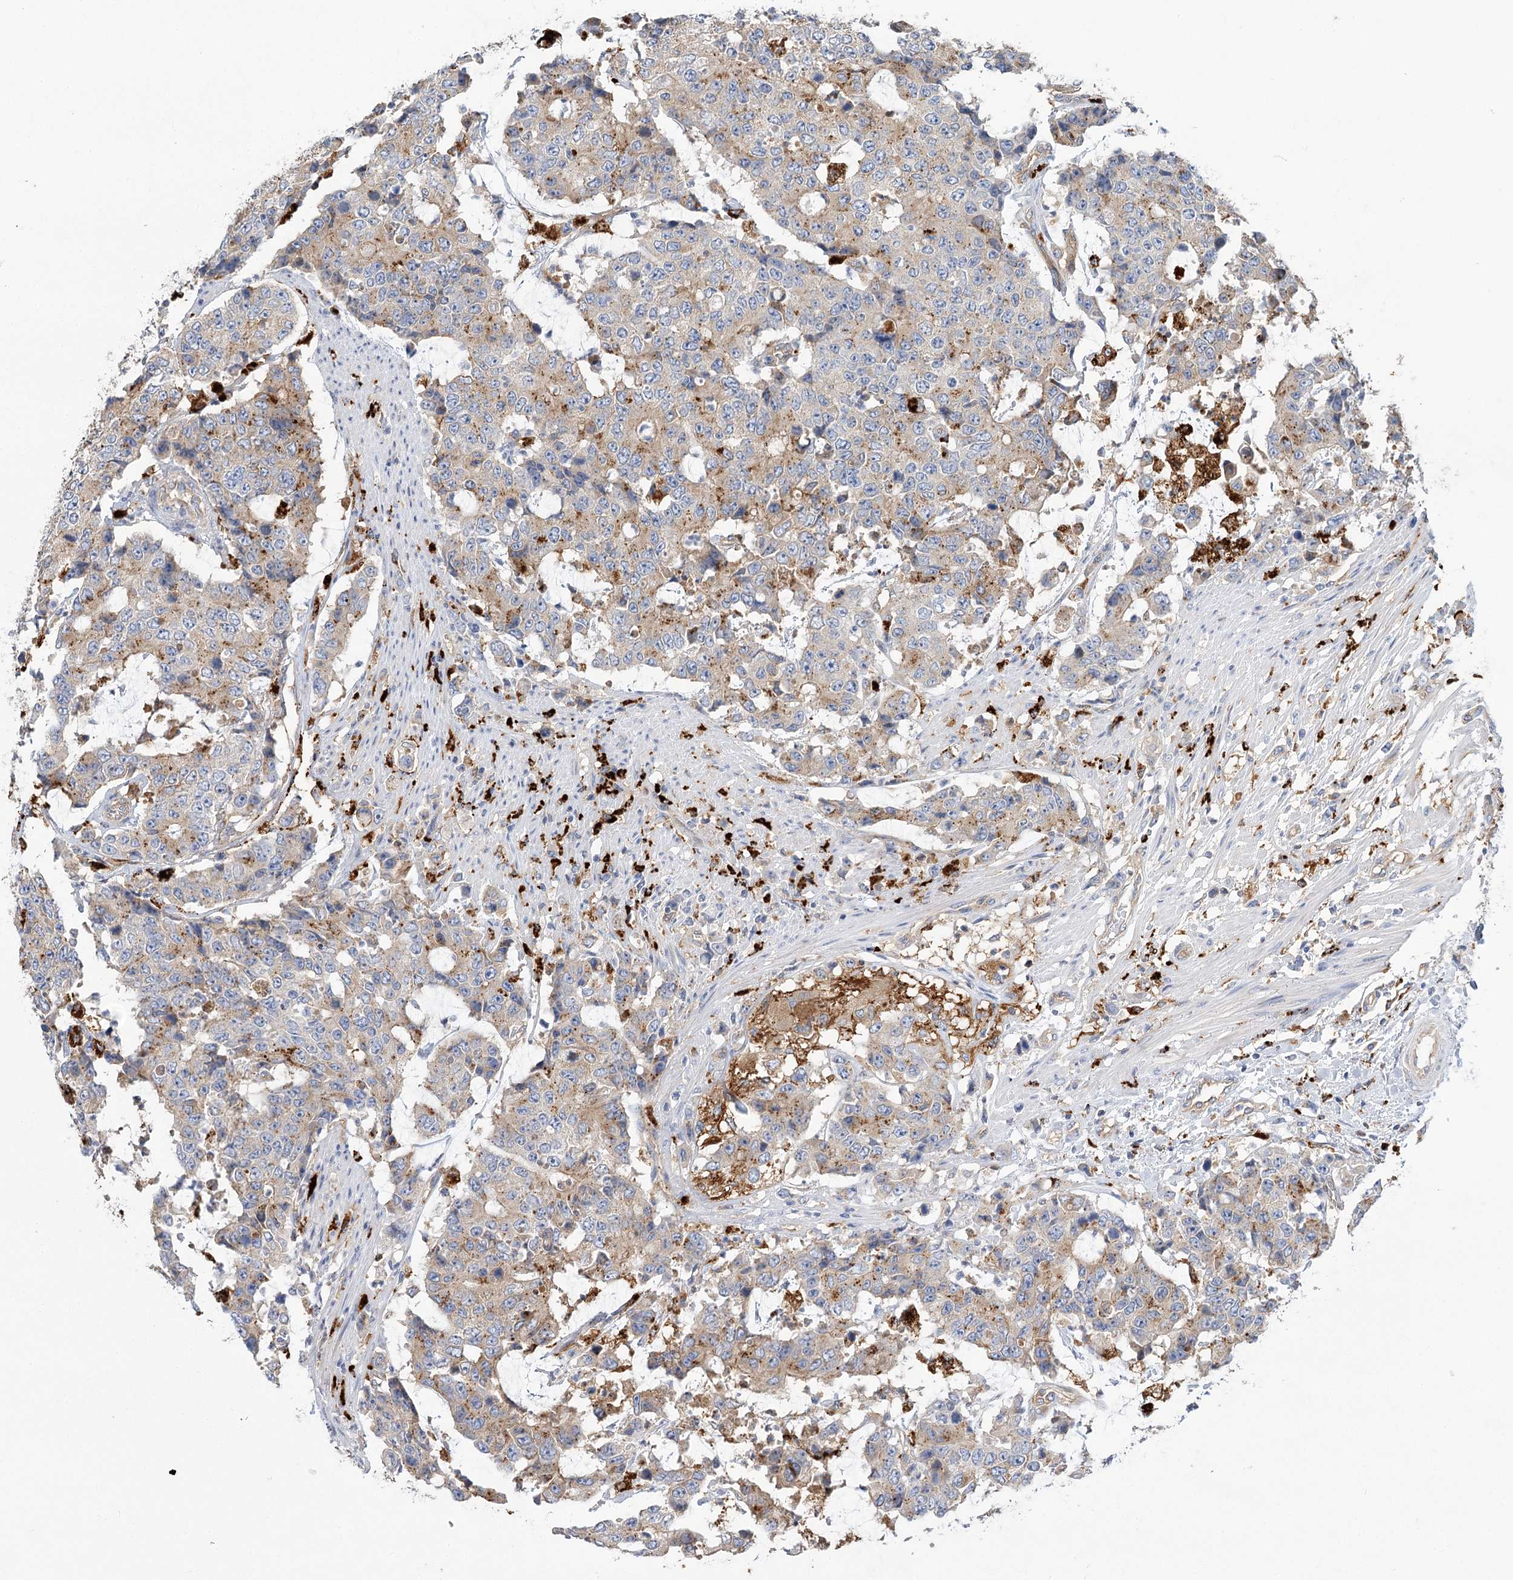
{"staining": {"intensity": "moderate", "quantity": "25%-75%", "location": "cytoplasmic/membranous"}, "tissue": "colorectal cancer", "cell_type": "Tumor cells", "image_type": "cancer", "snomed": [{"axis": "morphology", "description": "Adenocarcinoma, NOS"}, {"axis": "topography", "description": "Colon"}], "caption": "Immunohistochemistry staining of colorectal cancer (adenocarcinoma), which displays medium levels of moderate cytoplasmic/membranous staining in about 25%-75% of tumor cells indicating moderate cytoplasmic/membranous protein staining. The staining was performed using DAB (brown) for protein detection and nuclei were counterstained in hematoxylin (blue).", "gene": "GUSB", "patient": {"sex": "female", "age": 86}}